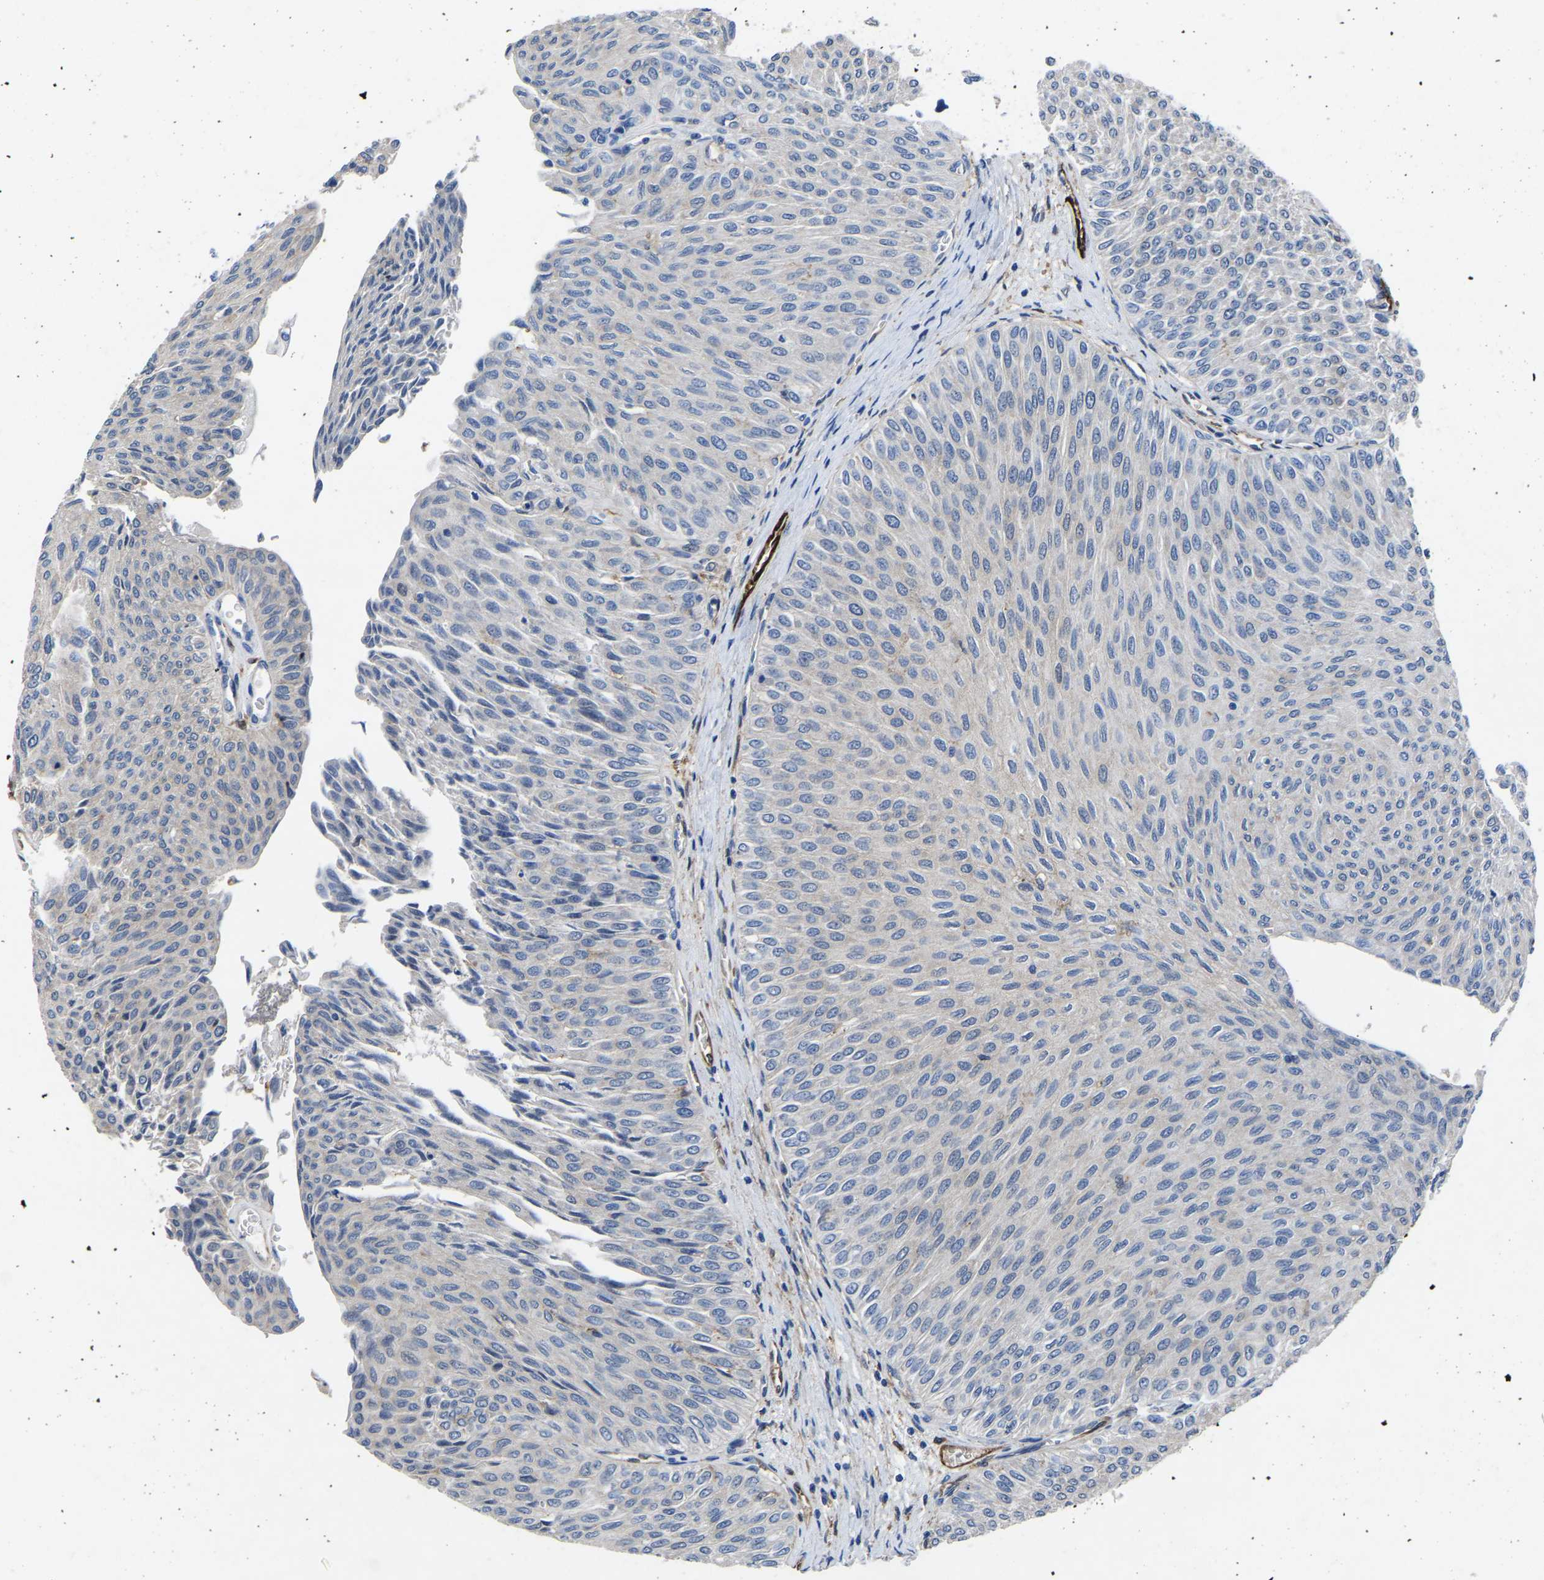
{"staining": {"intensity": "negative", "quantity": "none", "location": "none"}, "tissue": "urothelial cancer", "cell_type": "Tumor cells", "image_type": "cancer", "snomed": [{"axis": "morphology", "description": "Urothelial carcinoma, Low grade"}, {"axis": "topography", "description": "Urinary bladder"}], "caption": "IHC histopathology image of neoplastic tissue: human urothelial cancer stained with DAB reveals no significant protein positivity in tumor cells.", "gene": "ATG2B", "patient": {"sex": "male", "age": 78}}